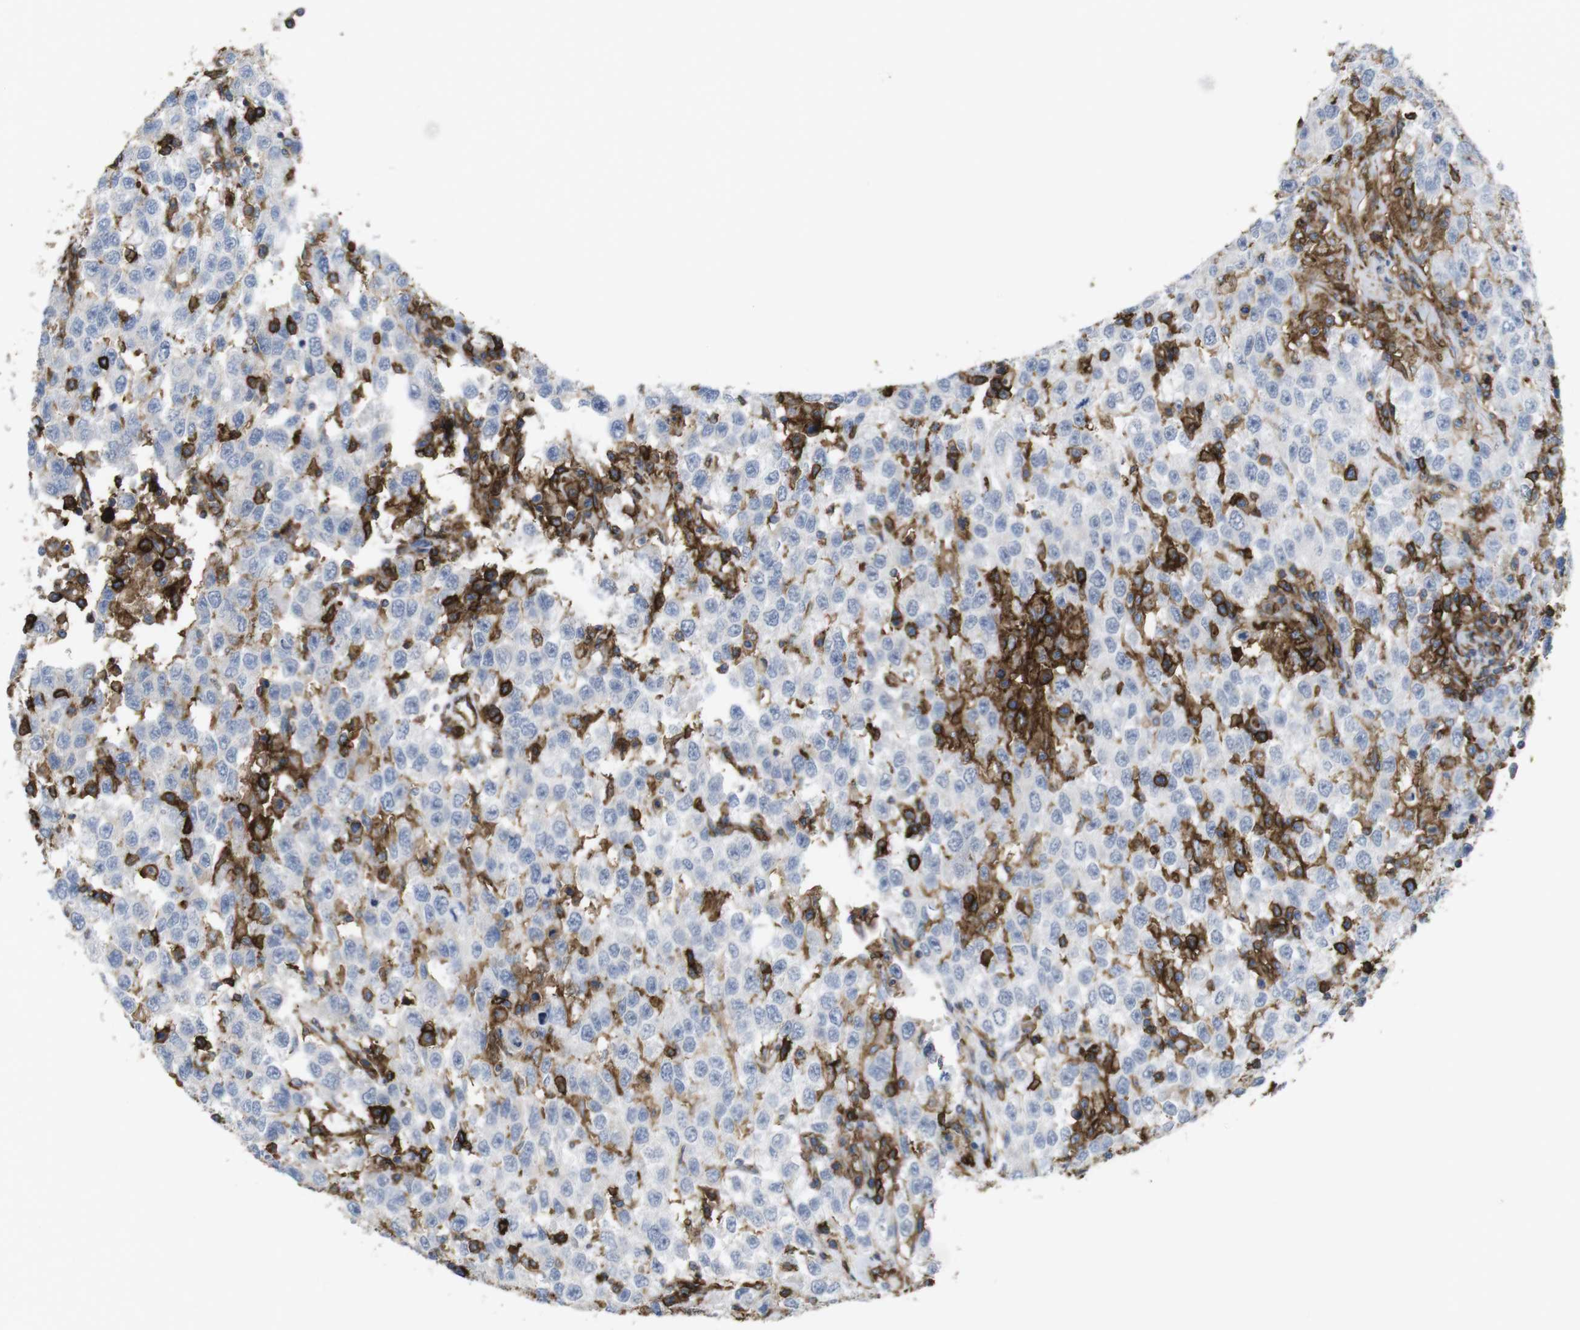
{"staining": {"intensity": "negative", "quantity": "none", "location": "none"}, "tissue": "testis cancer", "cell_type": "Tumor cells", "image_type": "cancer", "snomed": [{"axis": "morphology", "description": "Seminoma, NOS"}, {"axis": "topography", "description": "Testis"}], "caption": "High magnification brightfield microscopy of testis cancer stained with DAB (brown) and counterstained with hematoxylin (blue): tumor cells show no significant staining. (DAB (3,3'-diaminobenzidine) immunohistochemistry (IHC), high magnification).", "gene": "CCR6", "patient": {"sex": "male", "age": 41}}